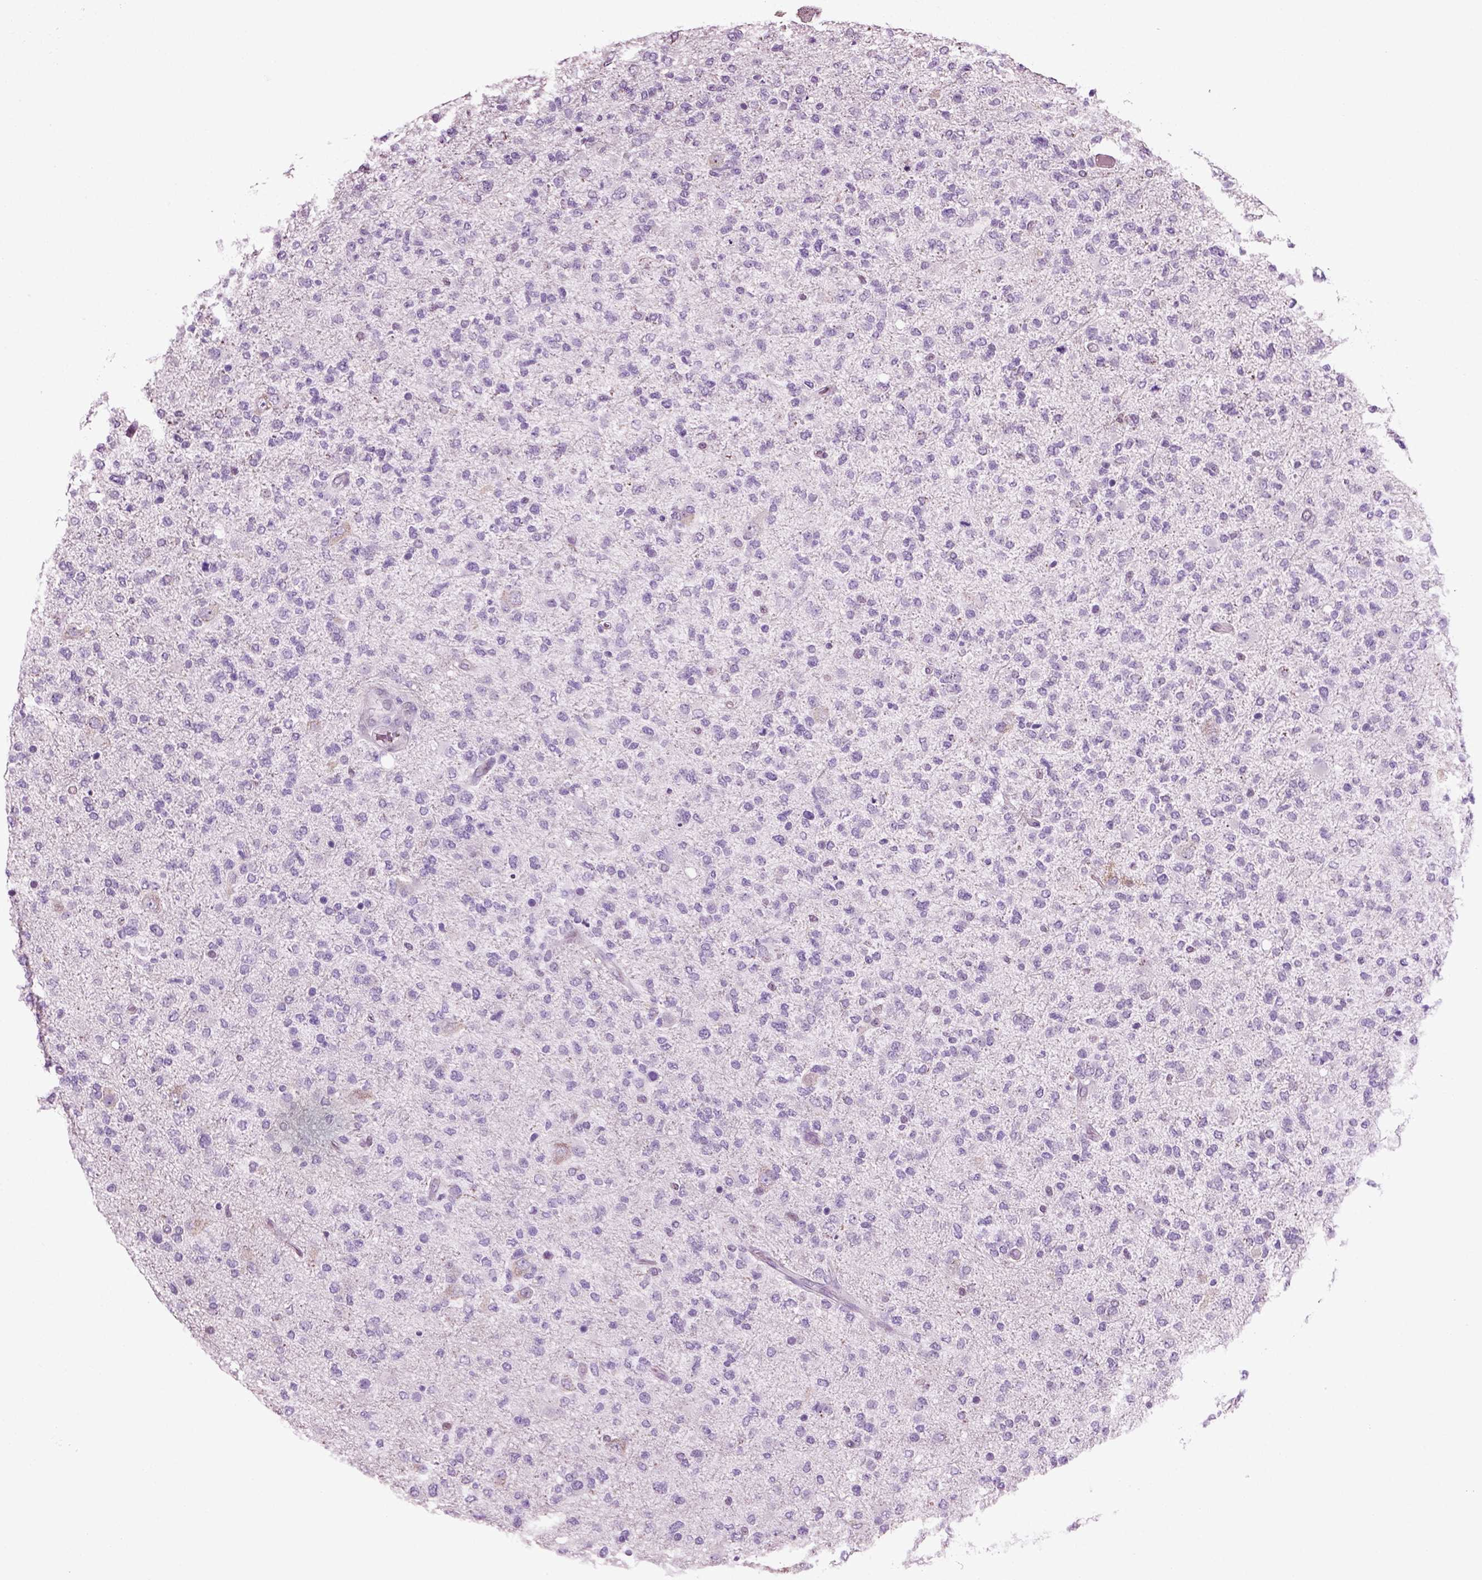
{"staining": {"intensity": "negative", "quantity": "none", "location": "none"}, "tissue": "glioma", "cell_type": "Tumor cells", "image_type": "cancer", "snomed": [{"axis": "morphology", "description": "Glioma, malignant, High grade"}, {"axis": "topography", "description": "Cerebral cortex"}], "caption": "A micrograph of high-grade glioma (malignant) stained for a protein shows no brown staining in tumor cells. The staining was performed using DAB to visualize the protein expression in brown, while the nuclei were stained in blue with hematoxylin (Magnification: 20x).", "gene": "ARID3A", "patient": {"sex": "male", "age": 70}}